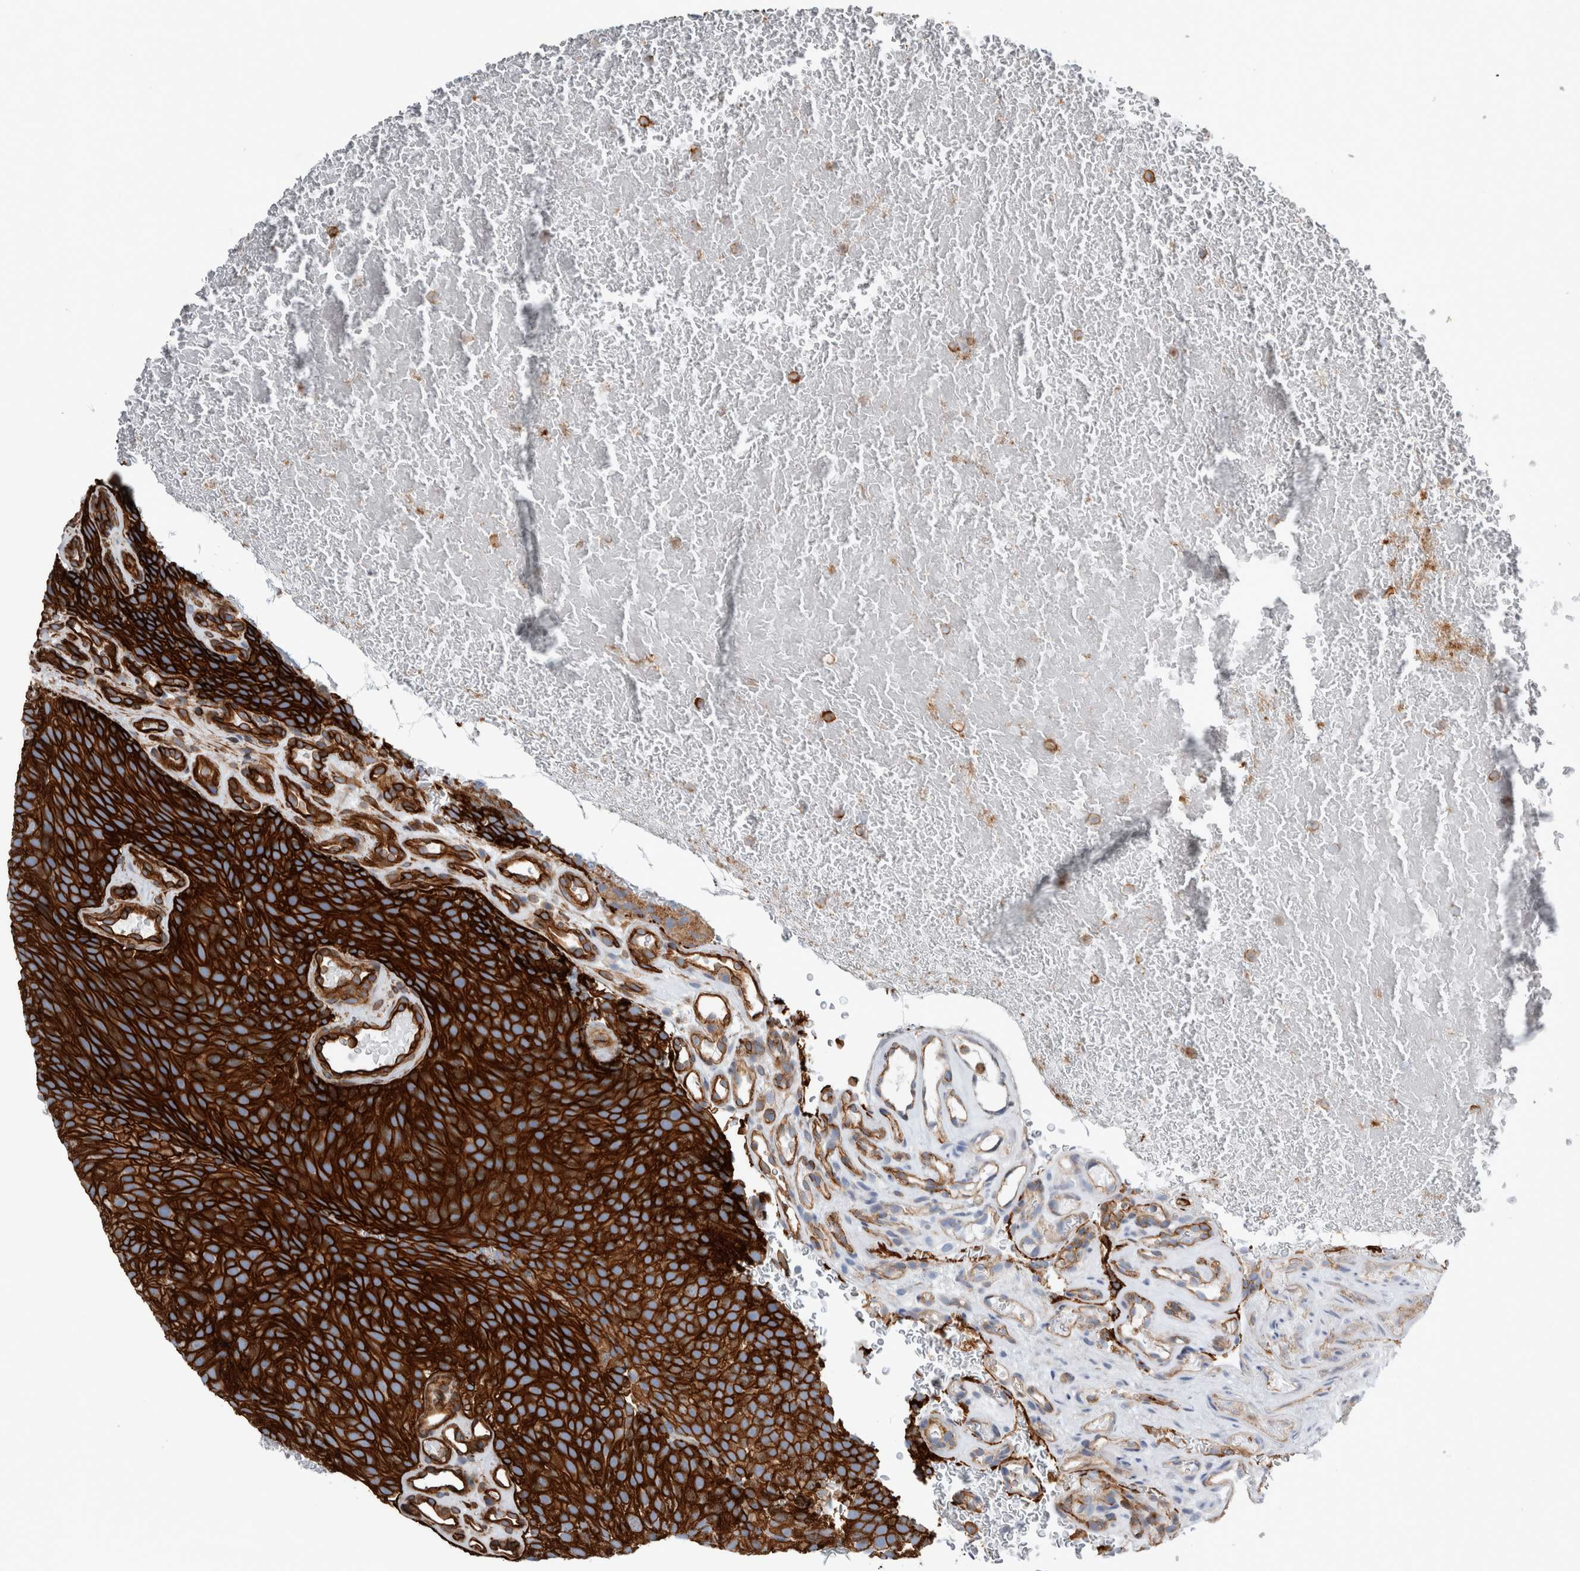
{"staining": {"intensity": "strong", "quantity": ">75%", "location": "cytoplasmic/membranous"}, "tissue": "urothelial cancer", "cell_type": "Tumor cells", "image_type": "cancer", "snomed": [{"axis": "morphology", "description": "Urothelial carcinoma, Low grade"}, {"axis": "topography", "description": "Urinary bladder"}], "caption": "Brown immunohistochemical staining in human urothelial cancer shows strong cytoplasmic/membranous staining in about >75% of tumor cells. The protein of interest is shown in brown color, while the nuclei are stained blue.", "gene": "PLEC", "patient": {"sex": "male", "age": 78}}